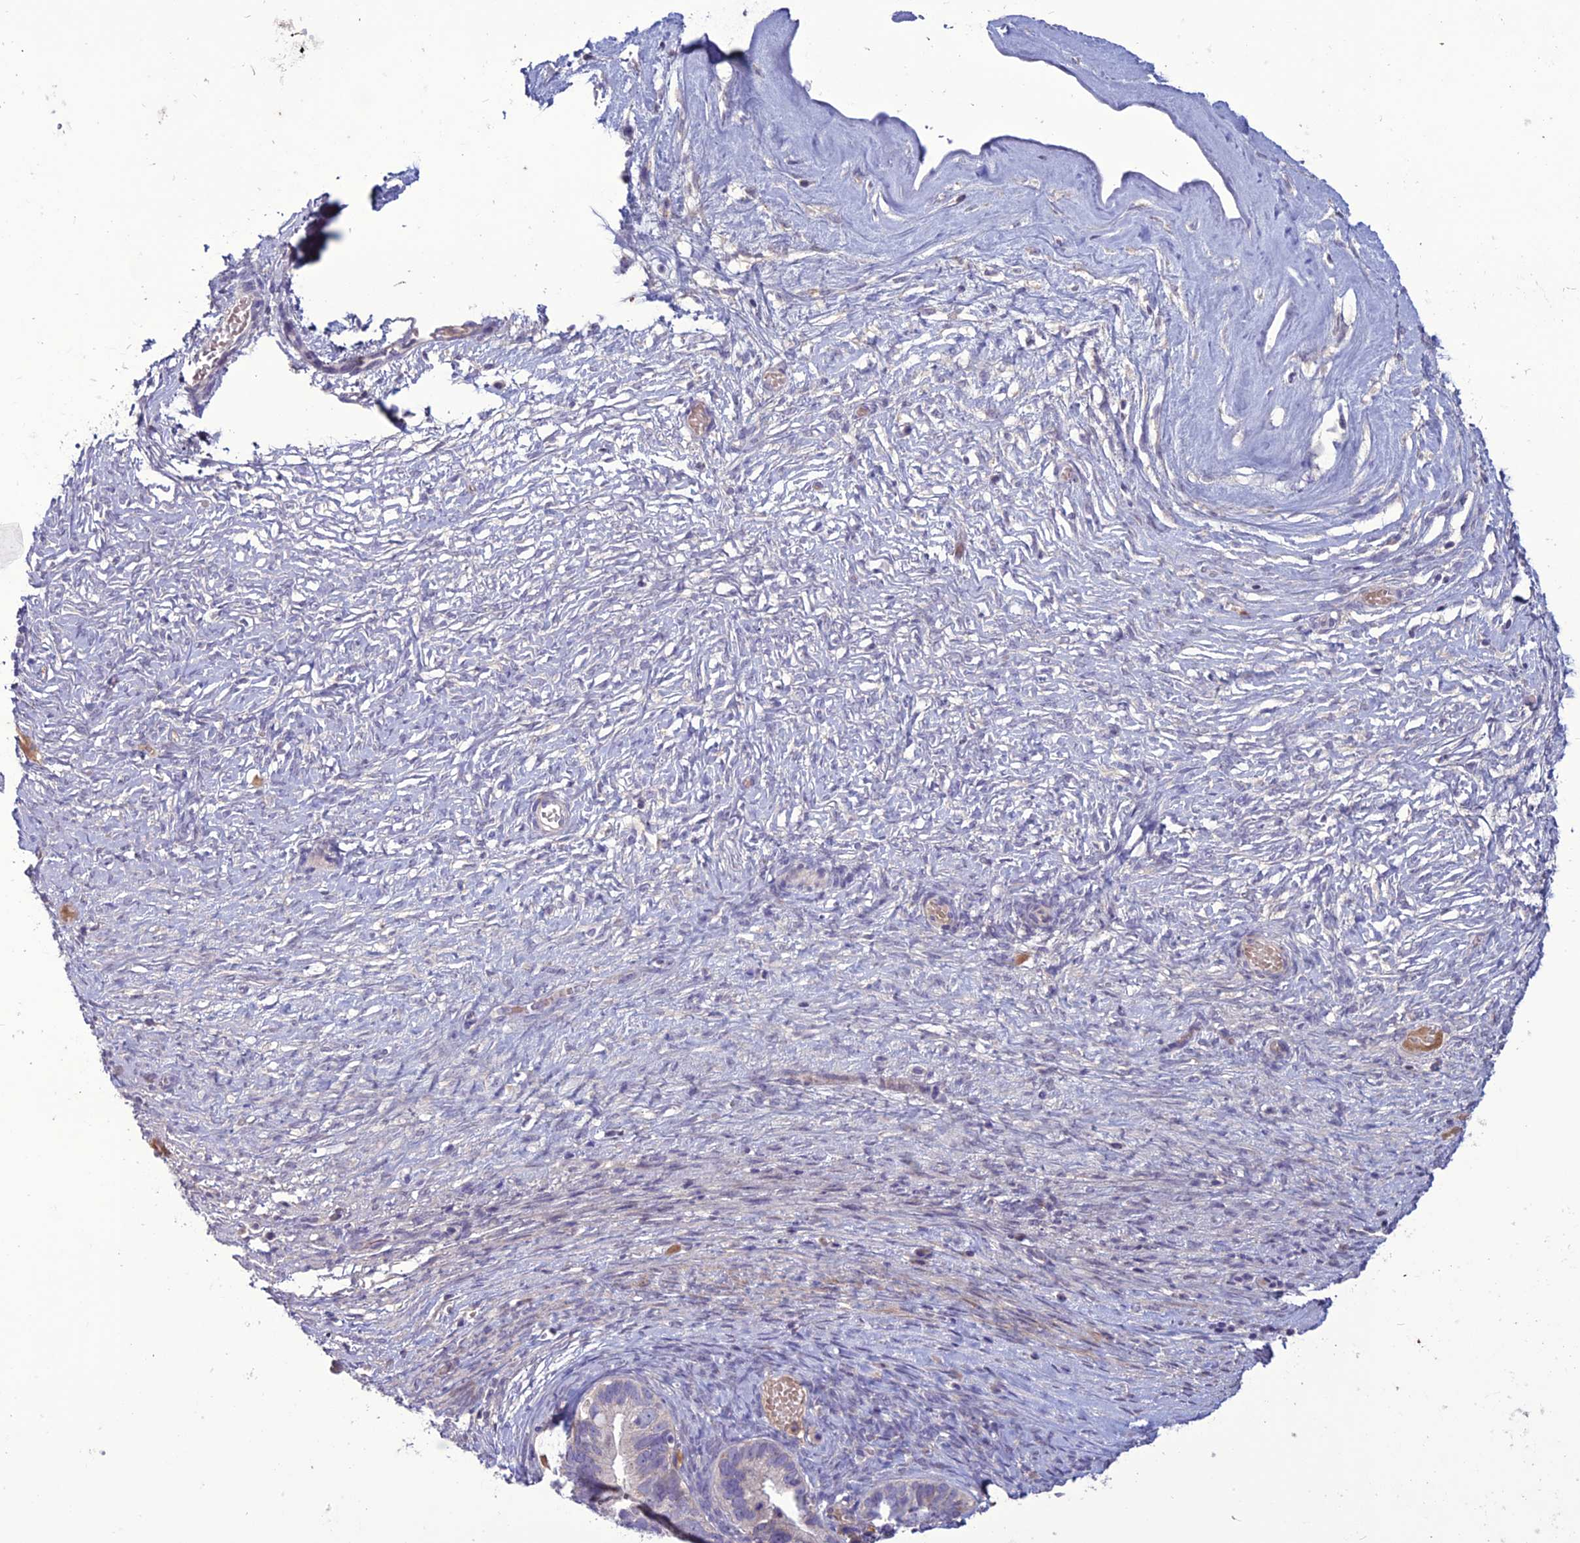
{"staining": {"intensity": "negative", "quantity": "none", "location": "none"}, "tissue": "ovarian cancer", "cell_type": "Tumor cells", "image_type": "cancer", "snomed": [{"axis": "morphology", "description": "Cystadenocarcinoma, serous, NOS"}, {"axis": "topography", "description": "Ovary"}], "caption": "Human serous cystadenocarcinoma (ovarian) stained for a protein using IHC reveals no staining in tumor cells.", "gene": "C2orf76", "patient": {"sex": "female", "age": 56}}